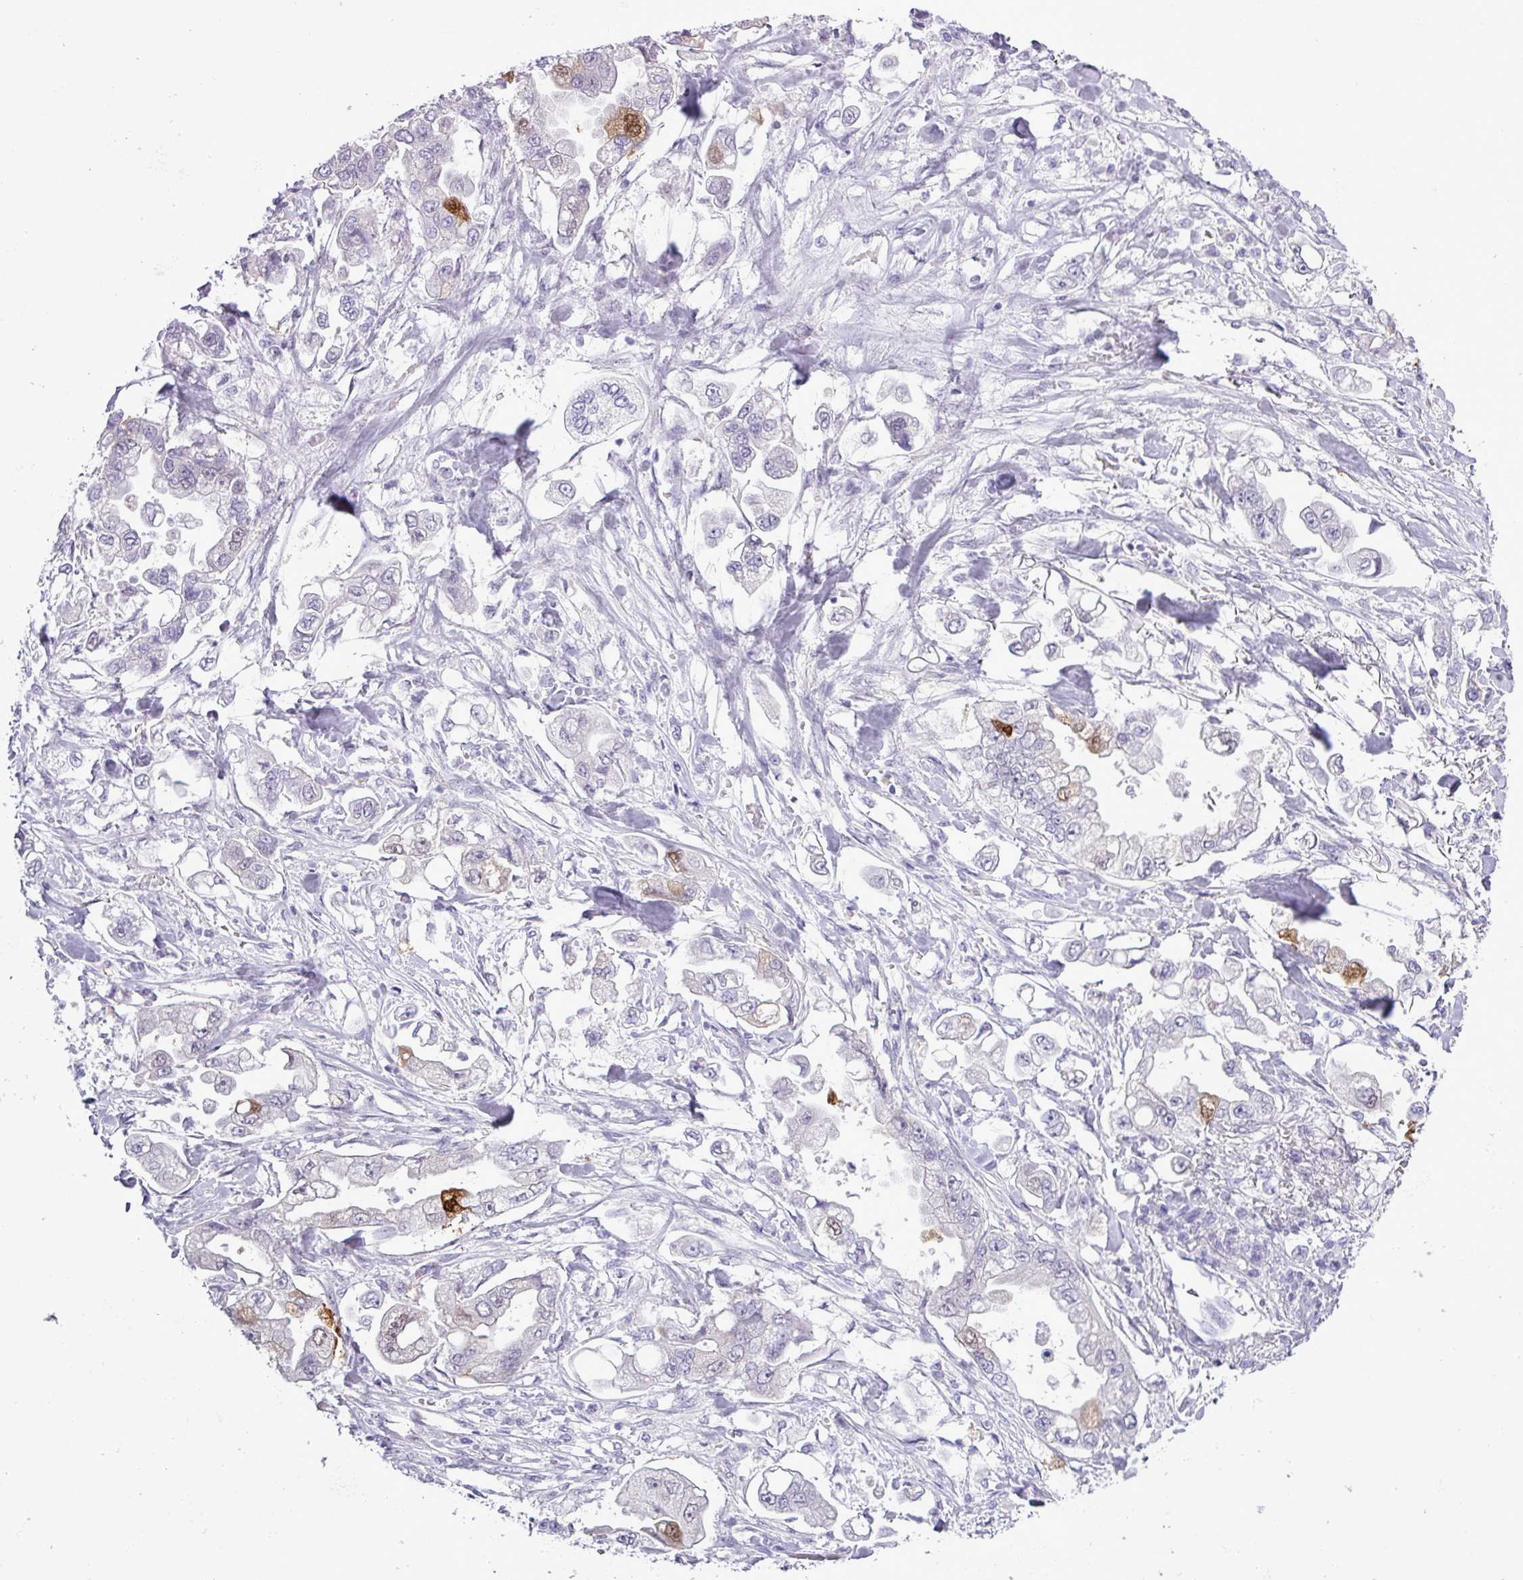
{"staining": {"intensity": "moderate", "quantity": "<25%", "location": "nuclear"}, "tissue": "stomach cancer", "cell_type": "Tumor cells", "image_type": "cancer", "snomed": [{"axis": "morphology", "description": "Adenocarcinoma, NOS"}, {"axis": "topography", "description": "Stomach"}], "caption": "About <25% of tumor cells in human stomach cancer demonstrate moderate nuclear protein expression as visualized by brown immunohistochemical staining.", "gene": "ALDH3A1", "patient": {"sex": "male", "age": 62}}